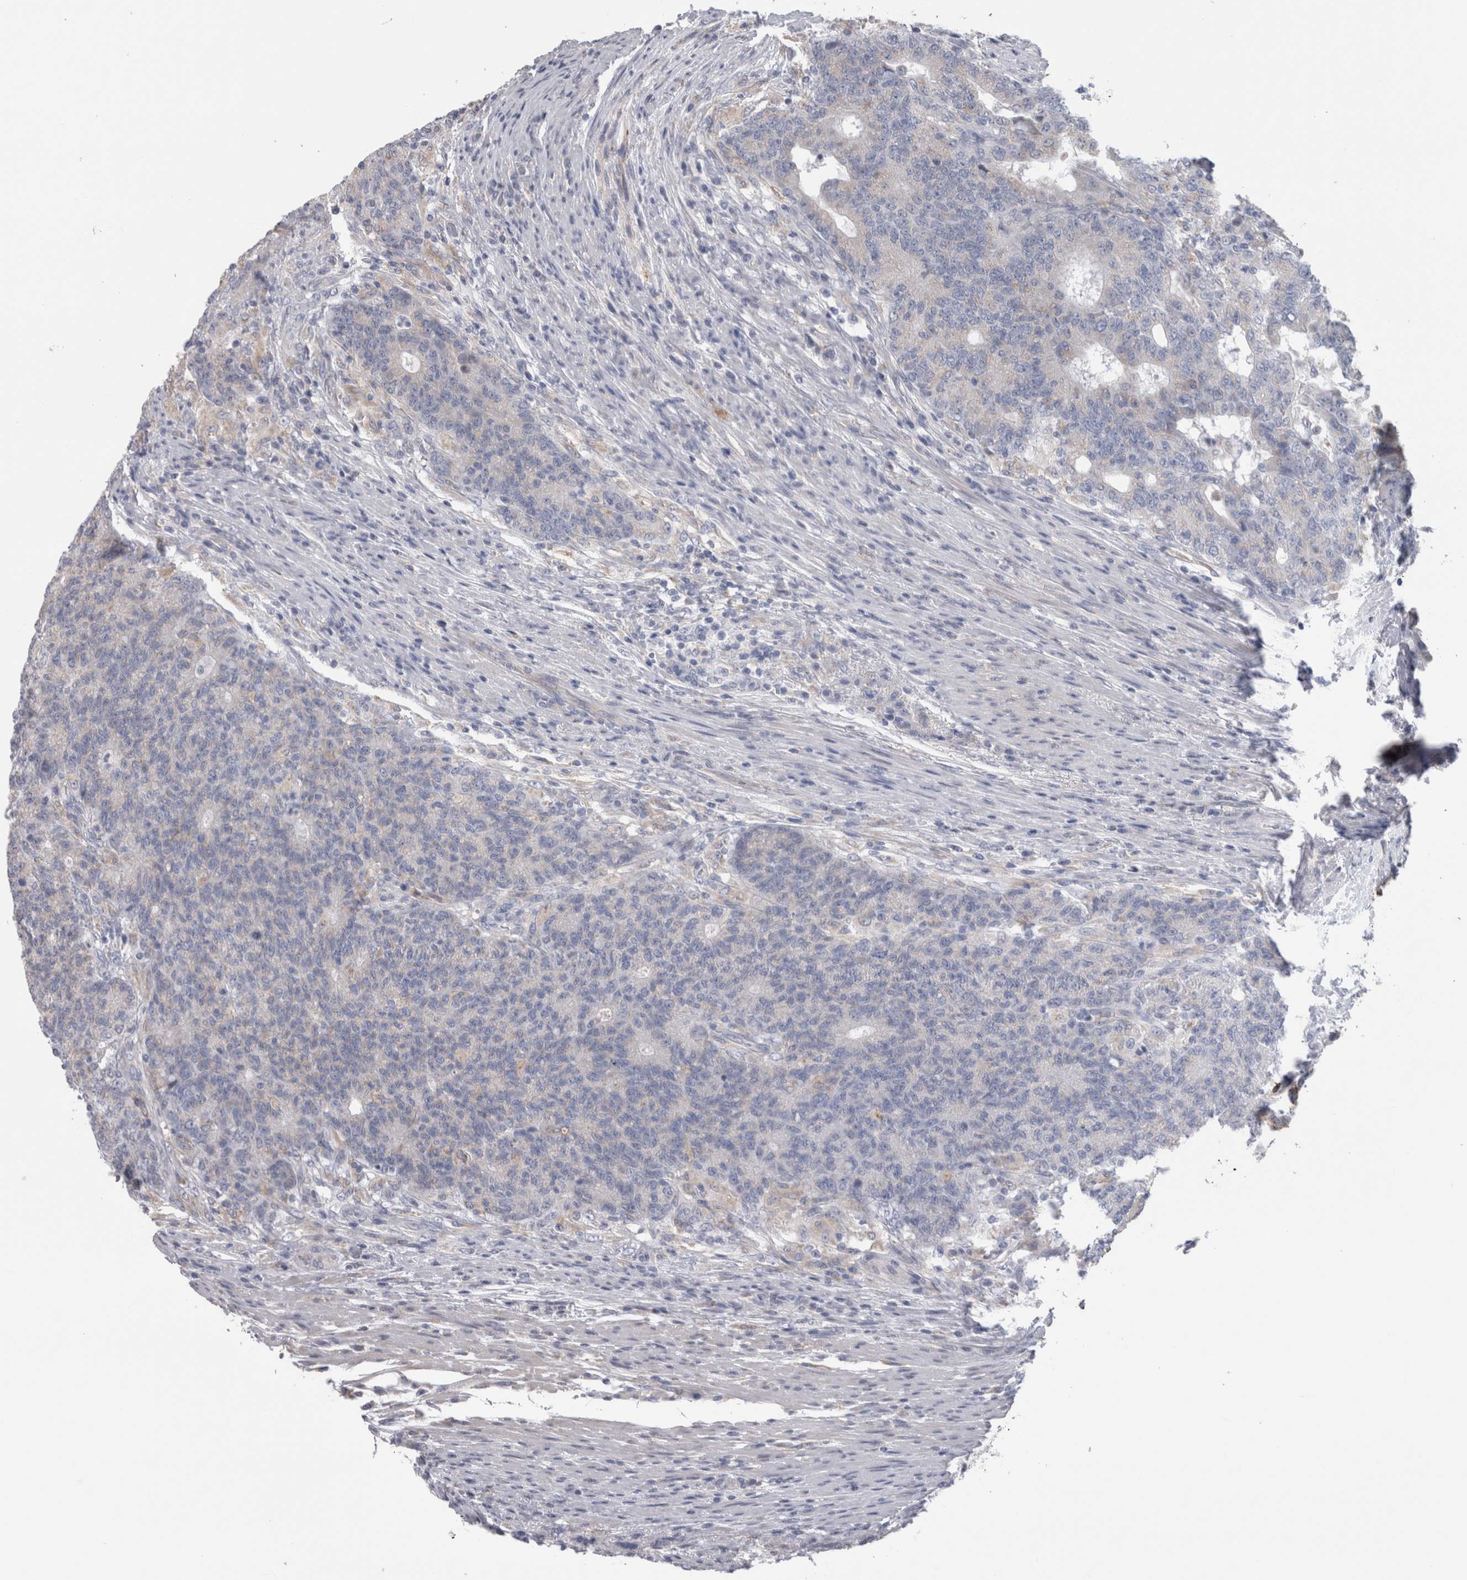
{"staining": {"intensity": "negative", "quantity": "none", "location": "none"}, "tissue": "colorectal cancer", "cell_type": "Tumor cells", "image_type": "cancer", "snomed": [{"axis": "morphology", "description": "Normal tissue, NOS"}, {"axis": "morphology", "description": "Adenocarcinoma, NOS"}, {"axis": "topography", "description": "Colon"}], "caption": "This is a photomicrograph of IHC staining of colorectal cancer (adenocarcinoma), which shows no positivity in tumor cells.", "gene": "GDAP1", "patient": {"sex": "female", "age": 75}}